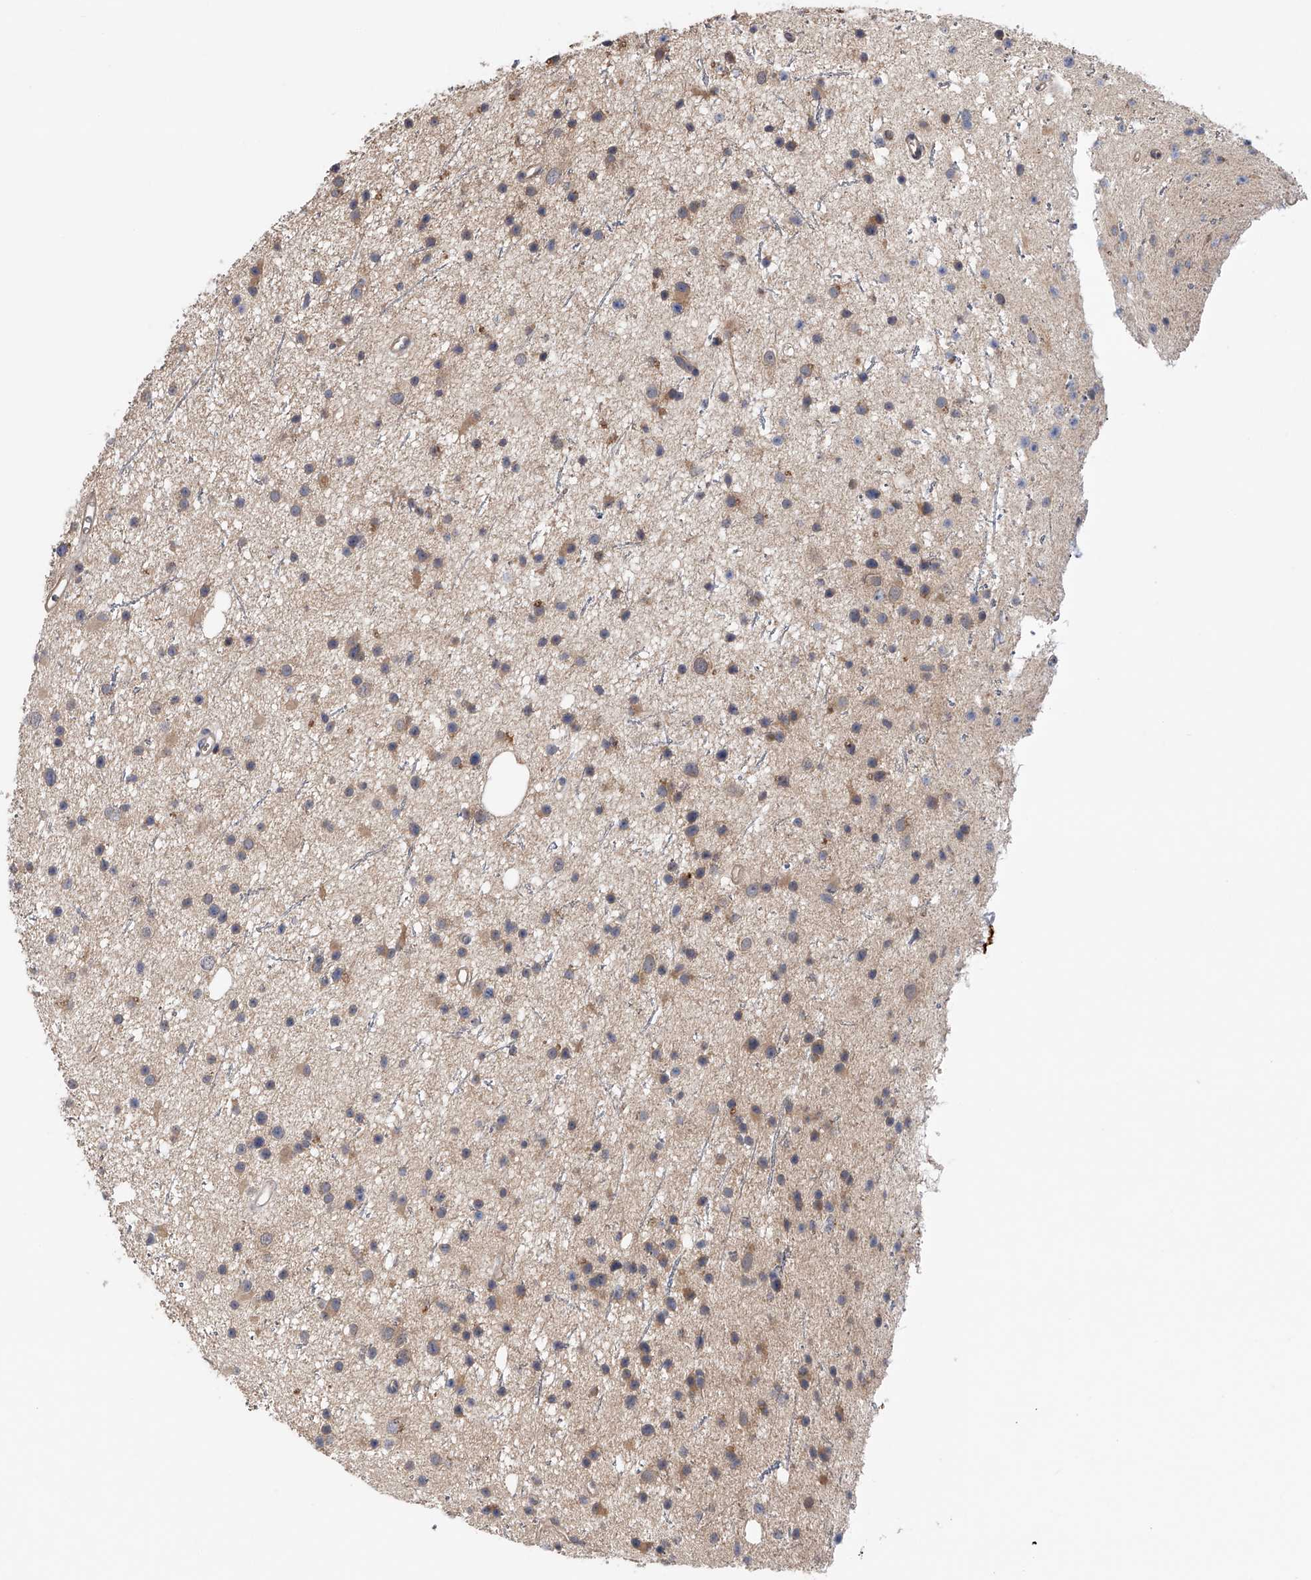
{"staining": {"intensity": "negative", "quantity": "none", "location": "none"}, "tissue": "glioma", "cell_type": "Tumor cells", "image_type": "cancer", "snomed": [{"axis": "morphology", "description": "Glioma, malignant, Low grade"}, {"axis": "topography", "description": "Cerebral cortex"}], "caption": "Immunohistochemical staining of human malignant low-grade glioma reveals no significant positivity in tumor cells. (Brightfield microscopy of DAB IHC at high magnification).", "gene": "CFAP298", "patient": {"sex": "female", "age": 39}}